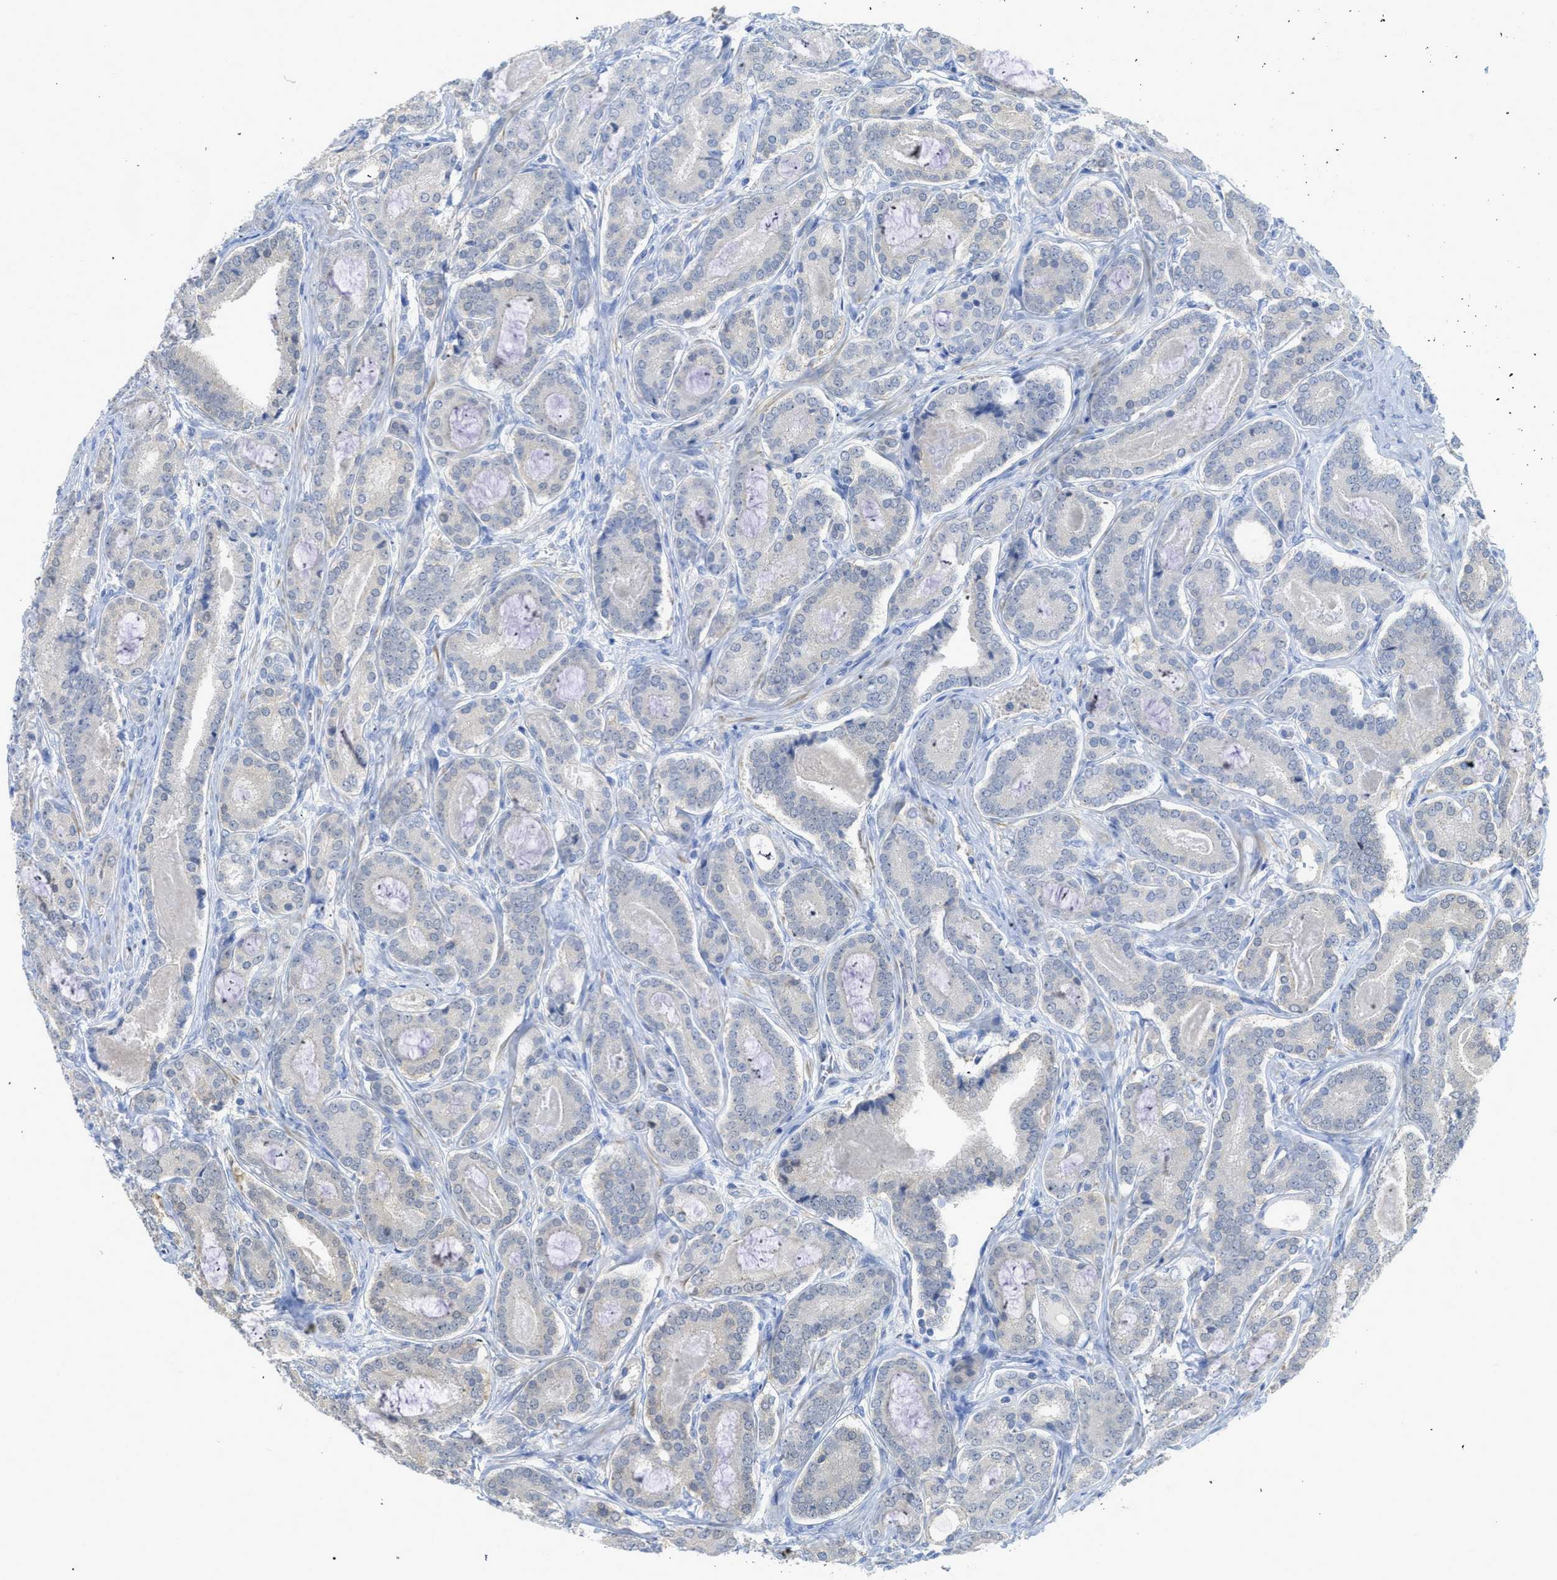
{"staining": {"intensity": "negative", "quantity": "none", "location": "none"}, "tissue": "prostate cancer", "cell_type": "Tumor cells", "image_type": "cancer", "snomed": [{"axis": "morphology", "description": "Adenocarcinoma, High grade"}, {"axis": "topography", "description": "Prostate"}], "caption": "A histopathology image of human prostate cancer (high-grade adenocarcinoma) is negative for staining in tumor cells. (Brightfield microscopy of DAB immunohistochemistry (IHC) at high magnification).", "gene": "MYL3", "patient": {"sex": "male", "age": 60}}